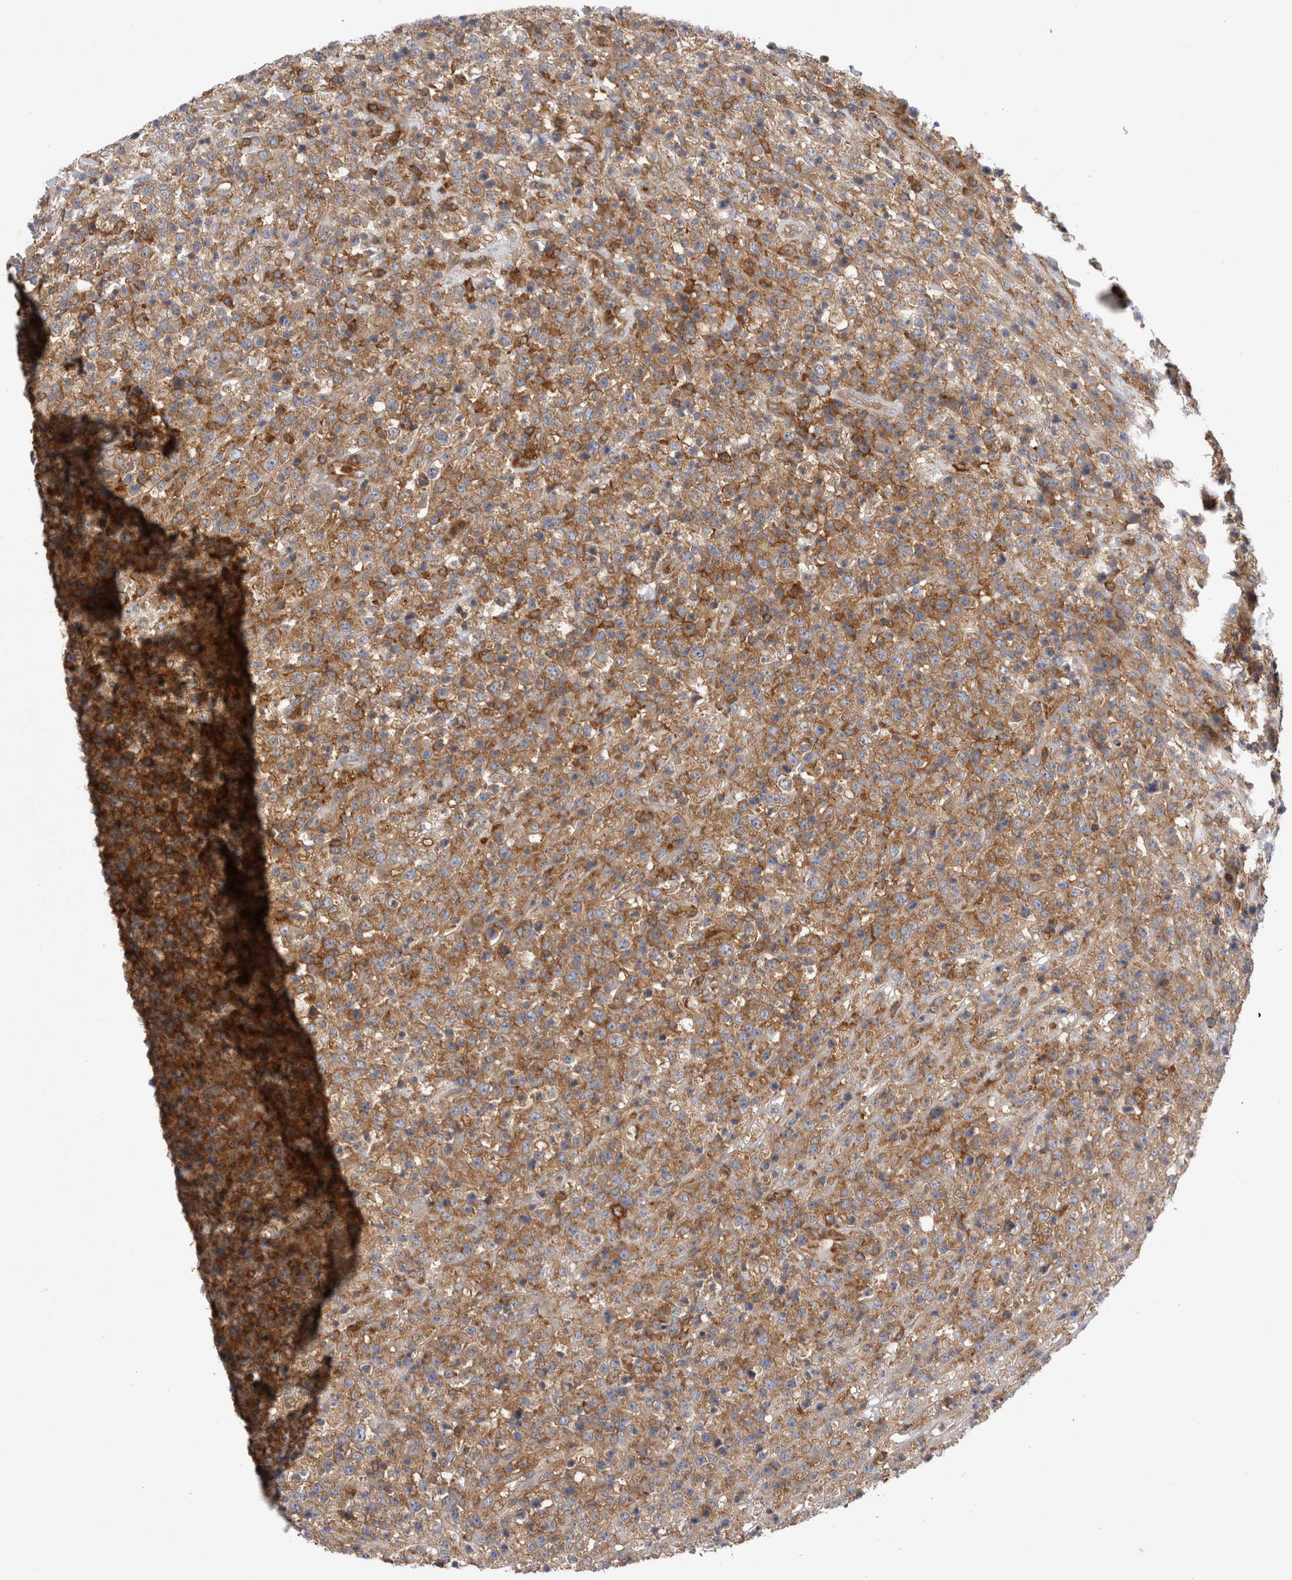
{"staining": {"intensity": "moderate", "quantity": ">75%", "location": "cytoplasmic/membranous"}, "tissue": "lymphoma", "cell_type": "Tumor cells", "image_type": "cancer", "snomed": [{"axis": "morphology", "description": "Malignant lymphoma, non-Hodgkin's type, High grade"}, {"axis": "topography", "description": "Colon"}], "caption": "About >75% of tumor cells in lymphoma show moderate cytoplasmic/membranous protein positivity as visualized by brown immunohistochemical staining.", "gene": "RAB11FIP1", "patient": {"sex": "female", "age": 53}}